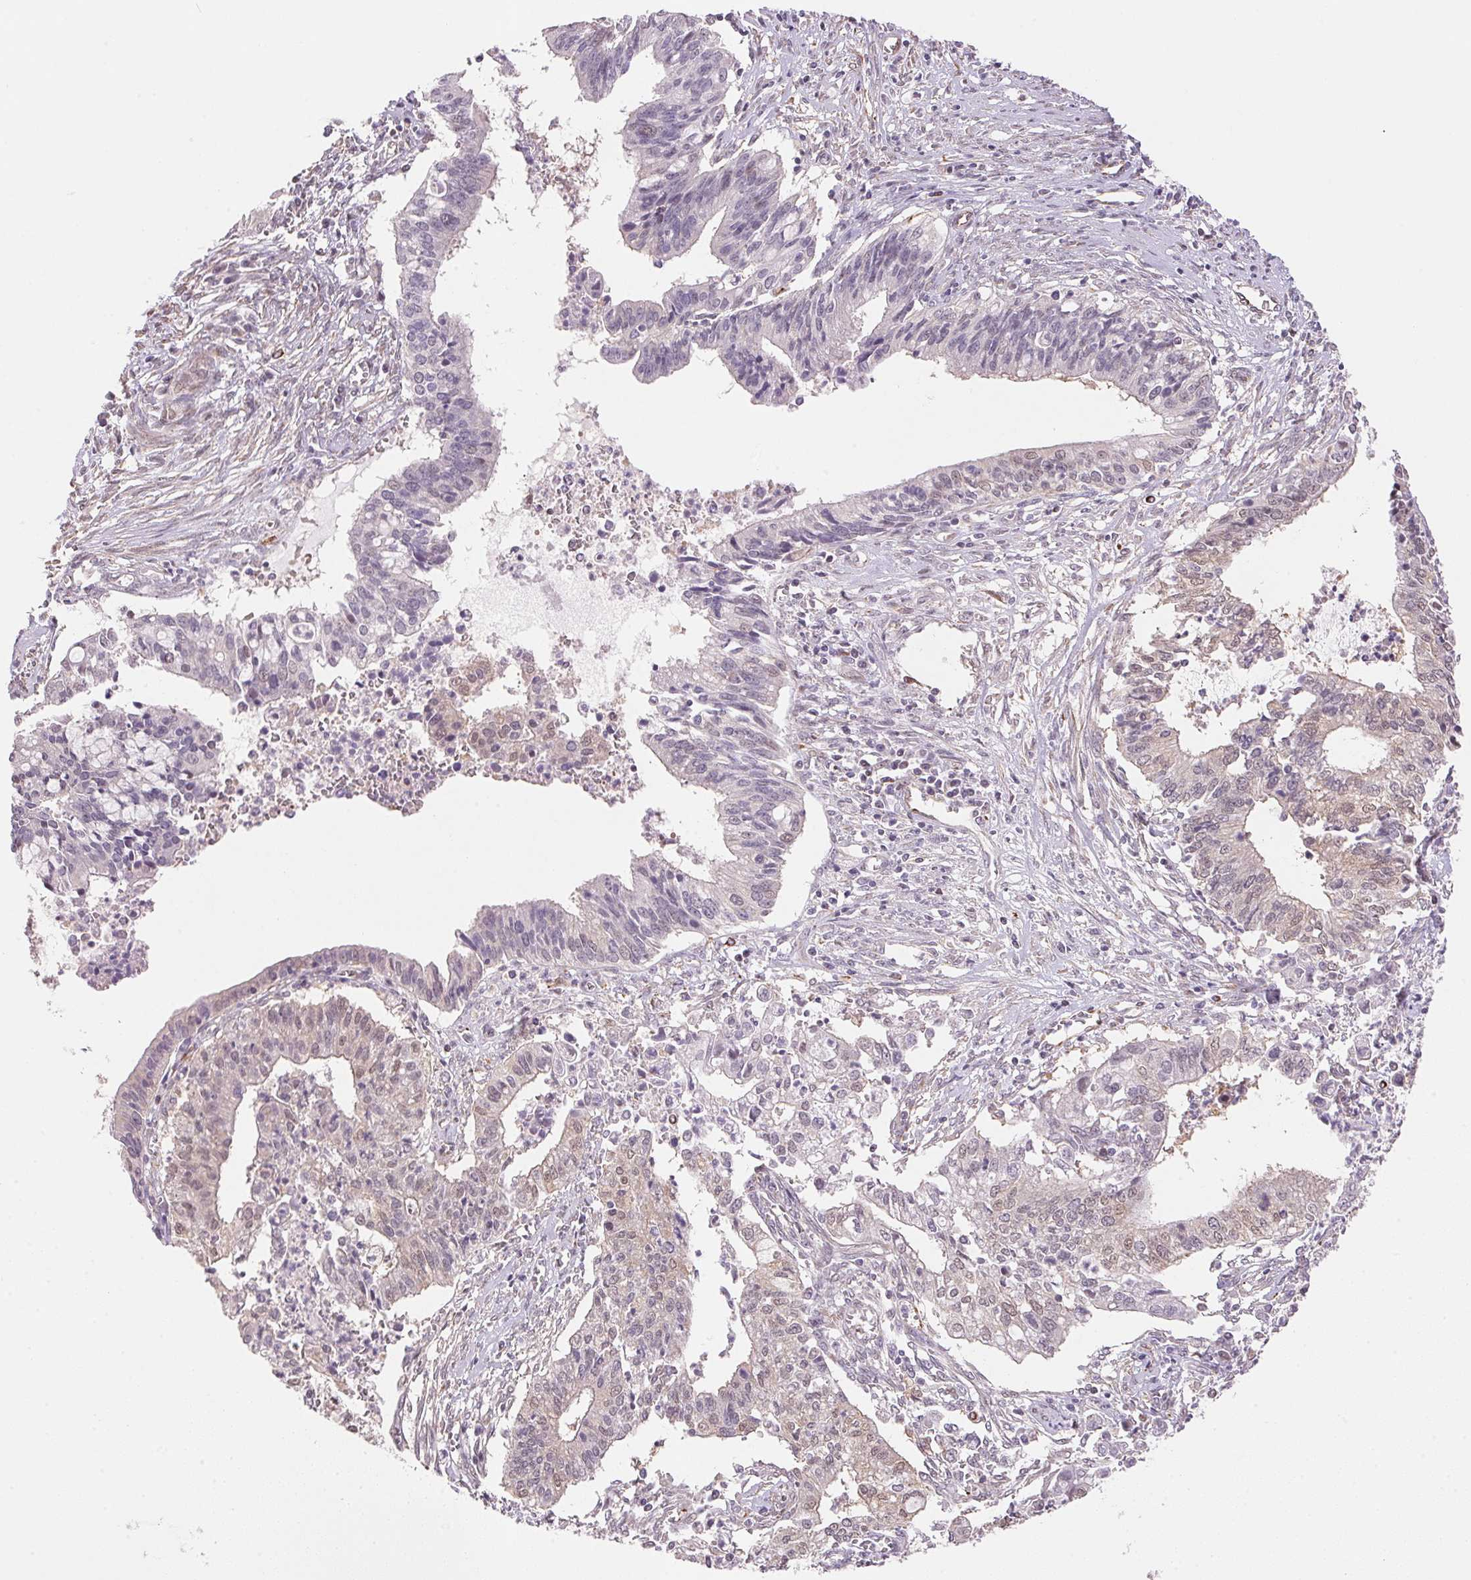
{"staining": {"intensity": "weak", "quantity": "<25%", "location": "cytoplasmic/membranous"}, "tissue": "cervical cancer", "cell_type": "Tumor cells", "image_type": "cancer", "snomed": [{"axis": "morphology", "description": "Adenocarcinoma, NOS"}, {"axis": "topography", "description": "Cervix"}], "caption": "Cervical adenocarcinoma stained for a protein using IHC exhibits no staining tumor cells.", "gene": "GYG2", "patient": {"sex": "female", "age": 44}}